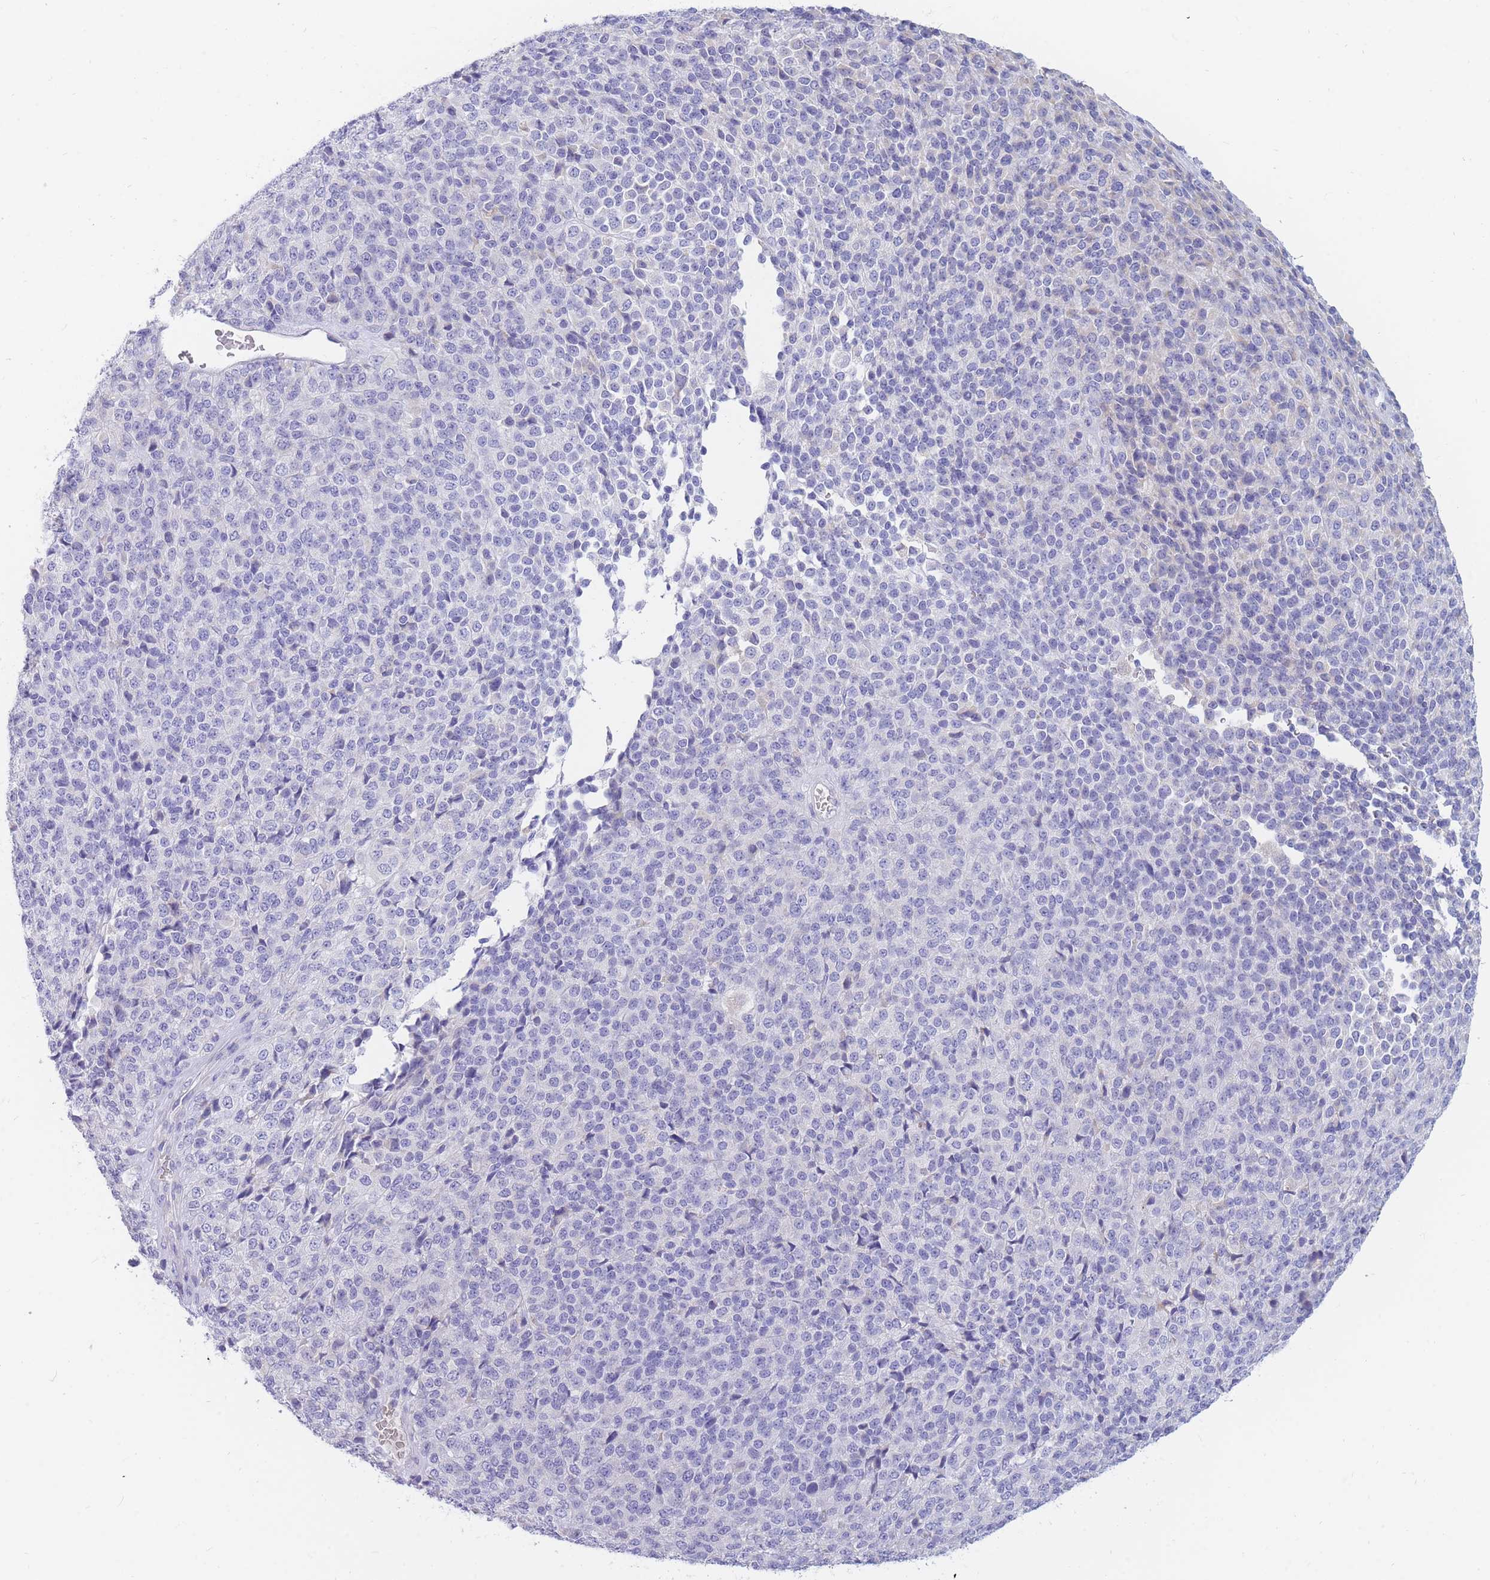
{"staining": {"intensity": "negative", "quantity": "none", "location": "none"}, "tissue": "melanoma", "cell_type": "Tumor cells", "image_type": "cancer", "snomed": [{"axis": "morphology", "description": "Malignant melanoma, Metastatic site"}, {"axis": "topography", "description": "Brain"}], "caption": "The photomicrograph reveals no staining of tumor cells in melanoma. Nuclei are stained in blue.", "gene": "TPSD1", "patient": {"sex": "female", "age": 56}}